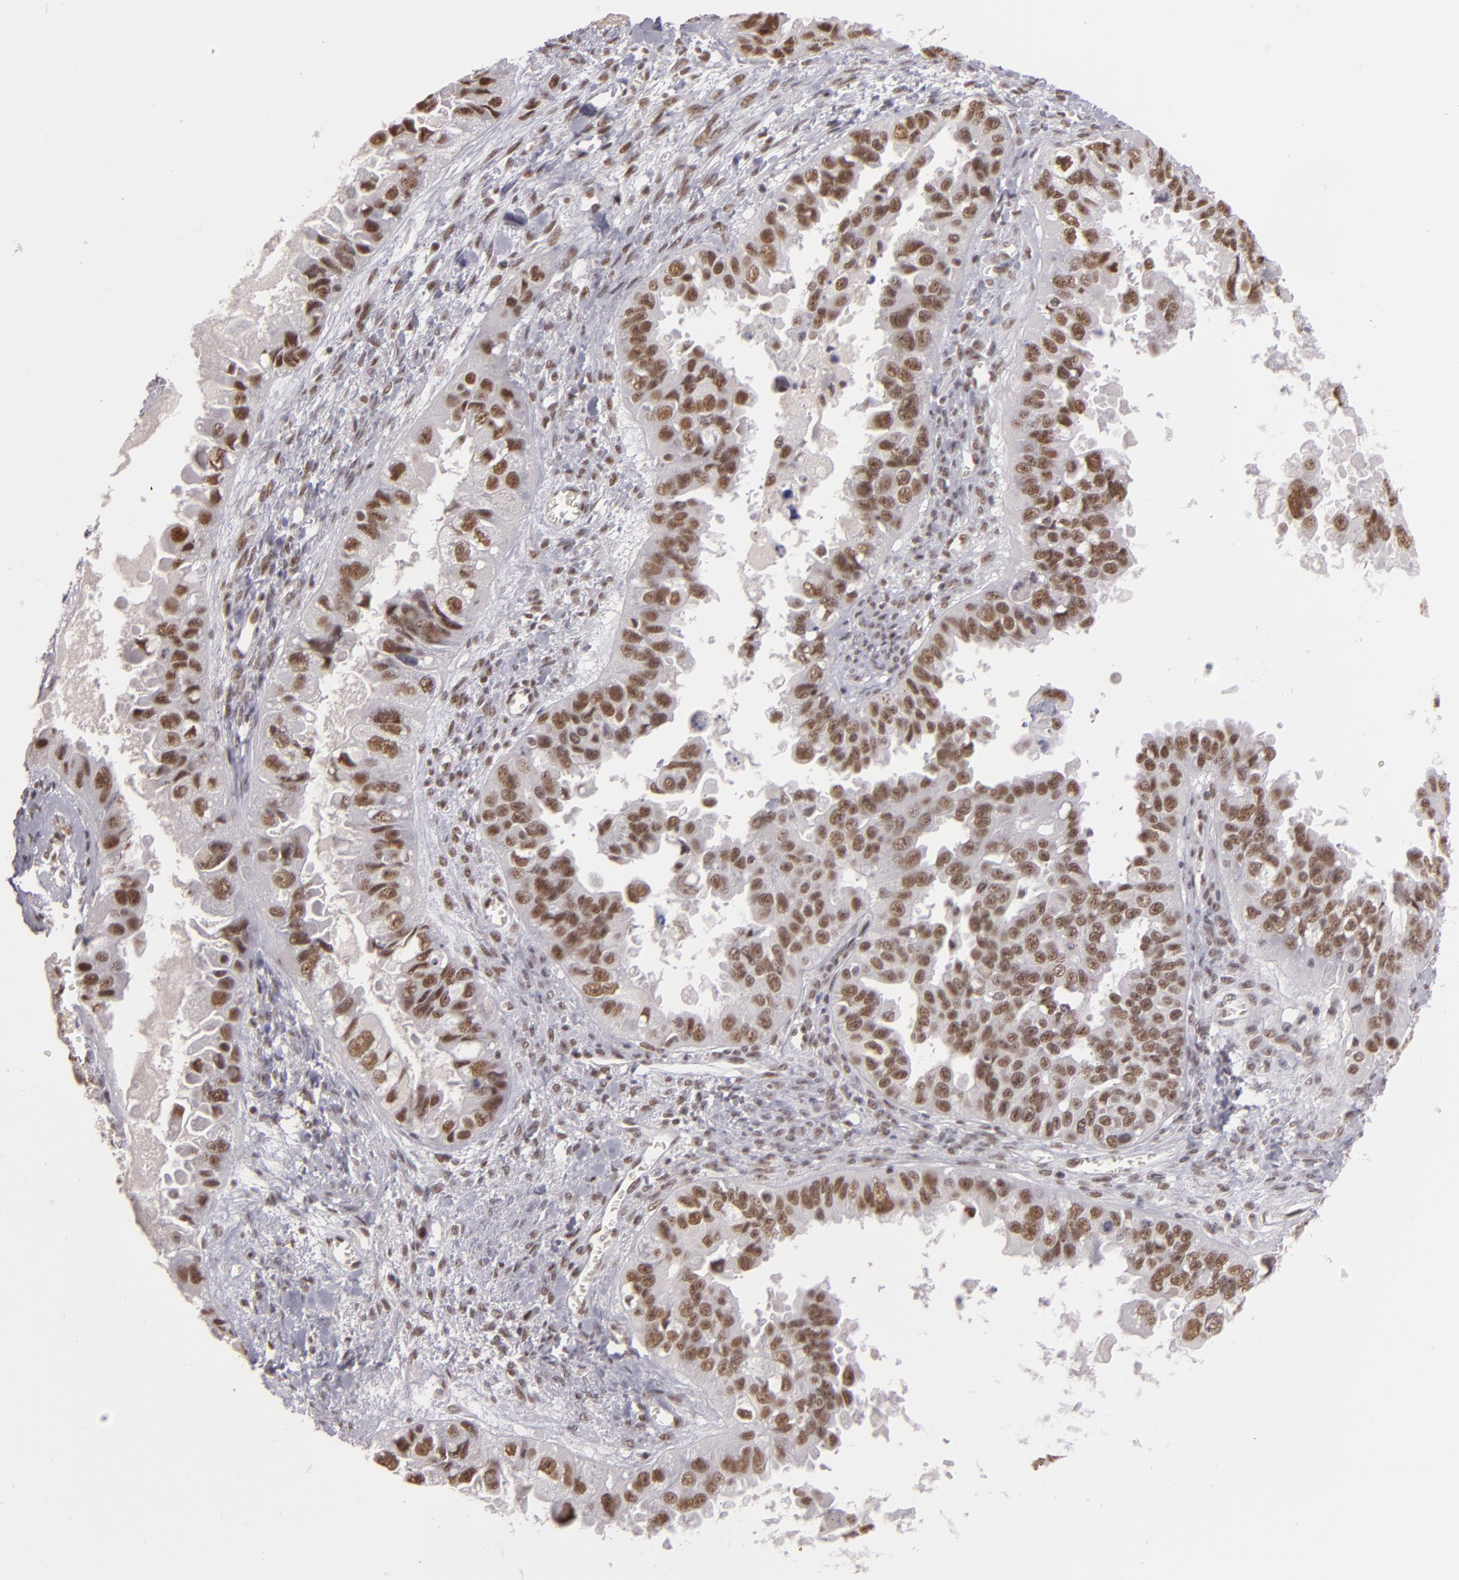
{"staining": {"intensity": "moderate", "quantity": ">75%", "location": "nuclear"}, "tissue": "ovarian cancer", "cell_type": "Tumor cells", "image_type": "cancer", "snomed": [{"axis": "morphology", "description": "Carcinoma, endometroid"}, {"axis": "topography", "description": "Ovary"}], "caption": "A medium amount of moderate nuclear positivity is present in approximately >75% of tumor cells in endometroid carcinoma (ovarian) tissue.", "gene": "INTS6", "patient": {"sex": "female", "age": 85}}